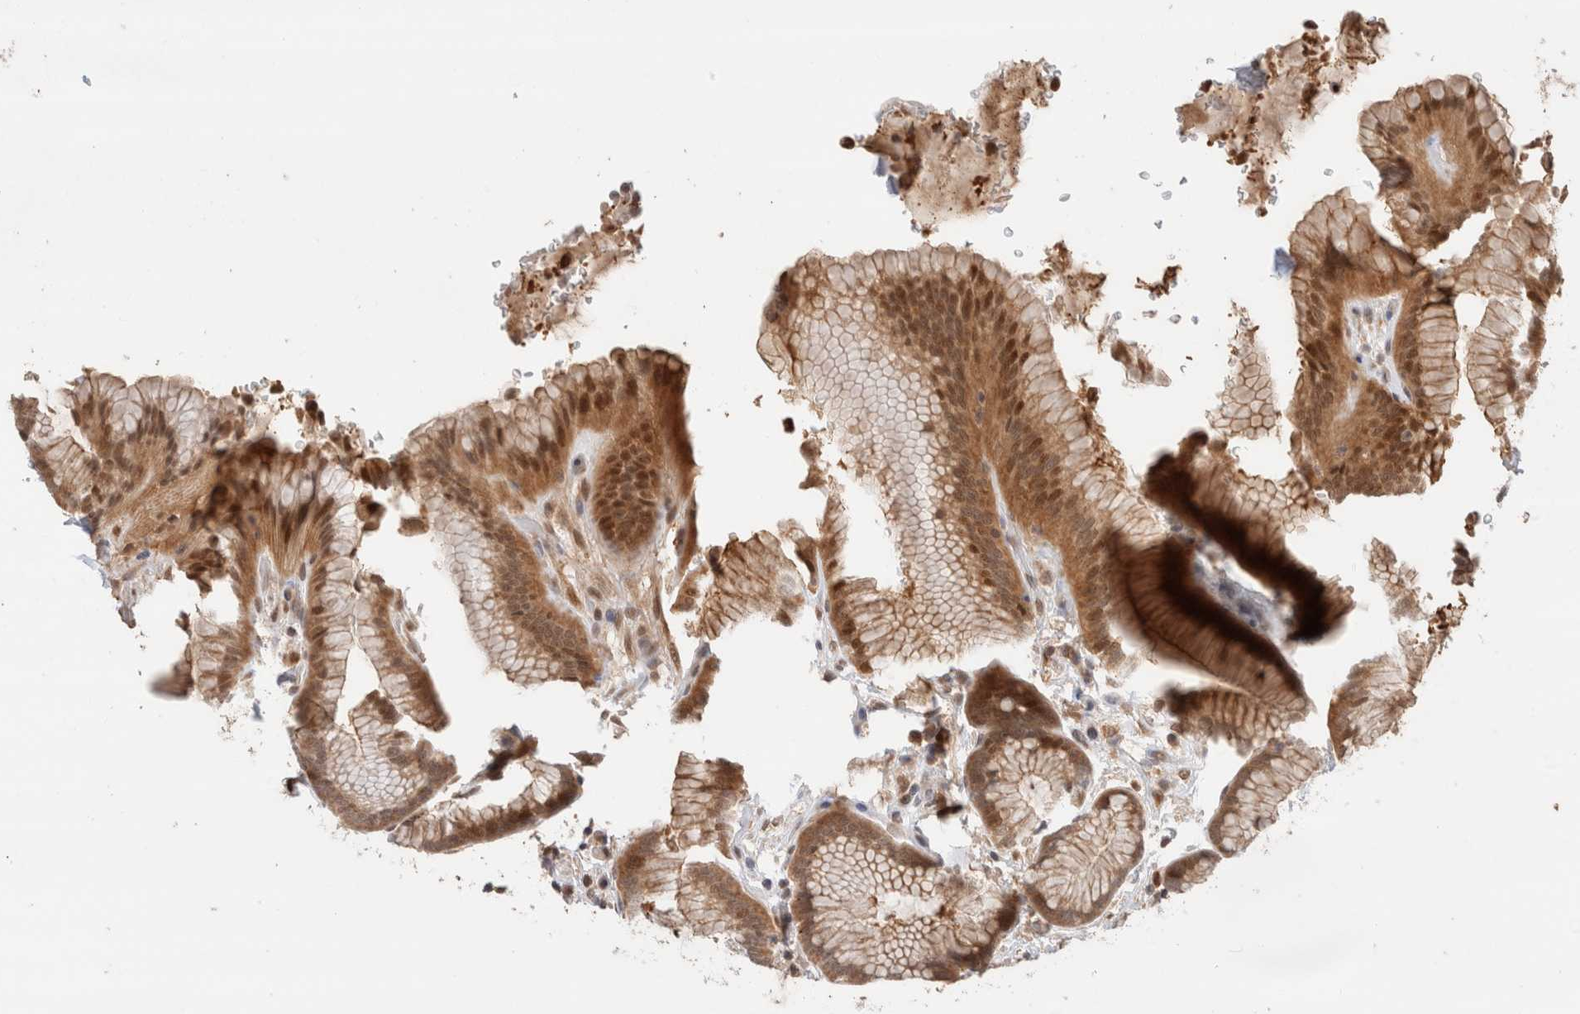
{"staining": {"intensity": "moderate", "quantity": "25%-75%", "location": "cytoplasmic/membranous,nuclear"}, "tissue": "stomach", "cell_type": "Glandular cells", "image_type": "normal", "snomed": [{"axis": "morphology", "description": "Normal tissue, NOS"}, {"axis": "topography", "description": "Stomach"}], "caption": "Immunohistochemical staining of benign human stomach demonstrates medium levels of moderate cytoplasmic/membranous,nuclear positivity in approximately 25%-75% of glandular cells.", "gene": "OTUD6B", "patient": {"sex": "male", "age": 42}}